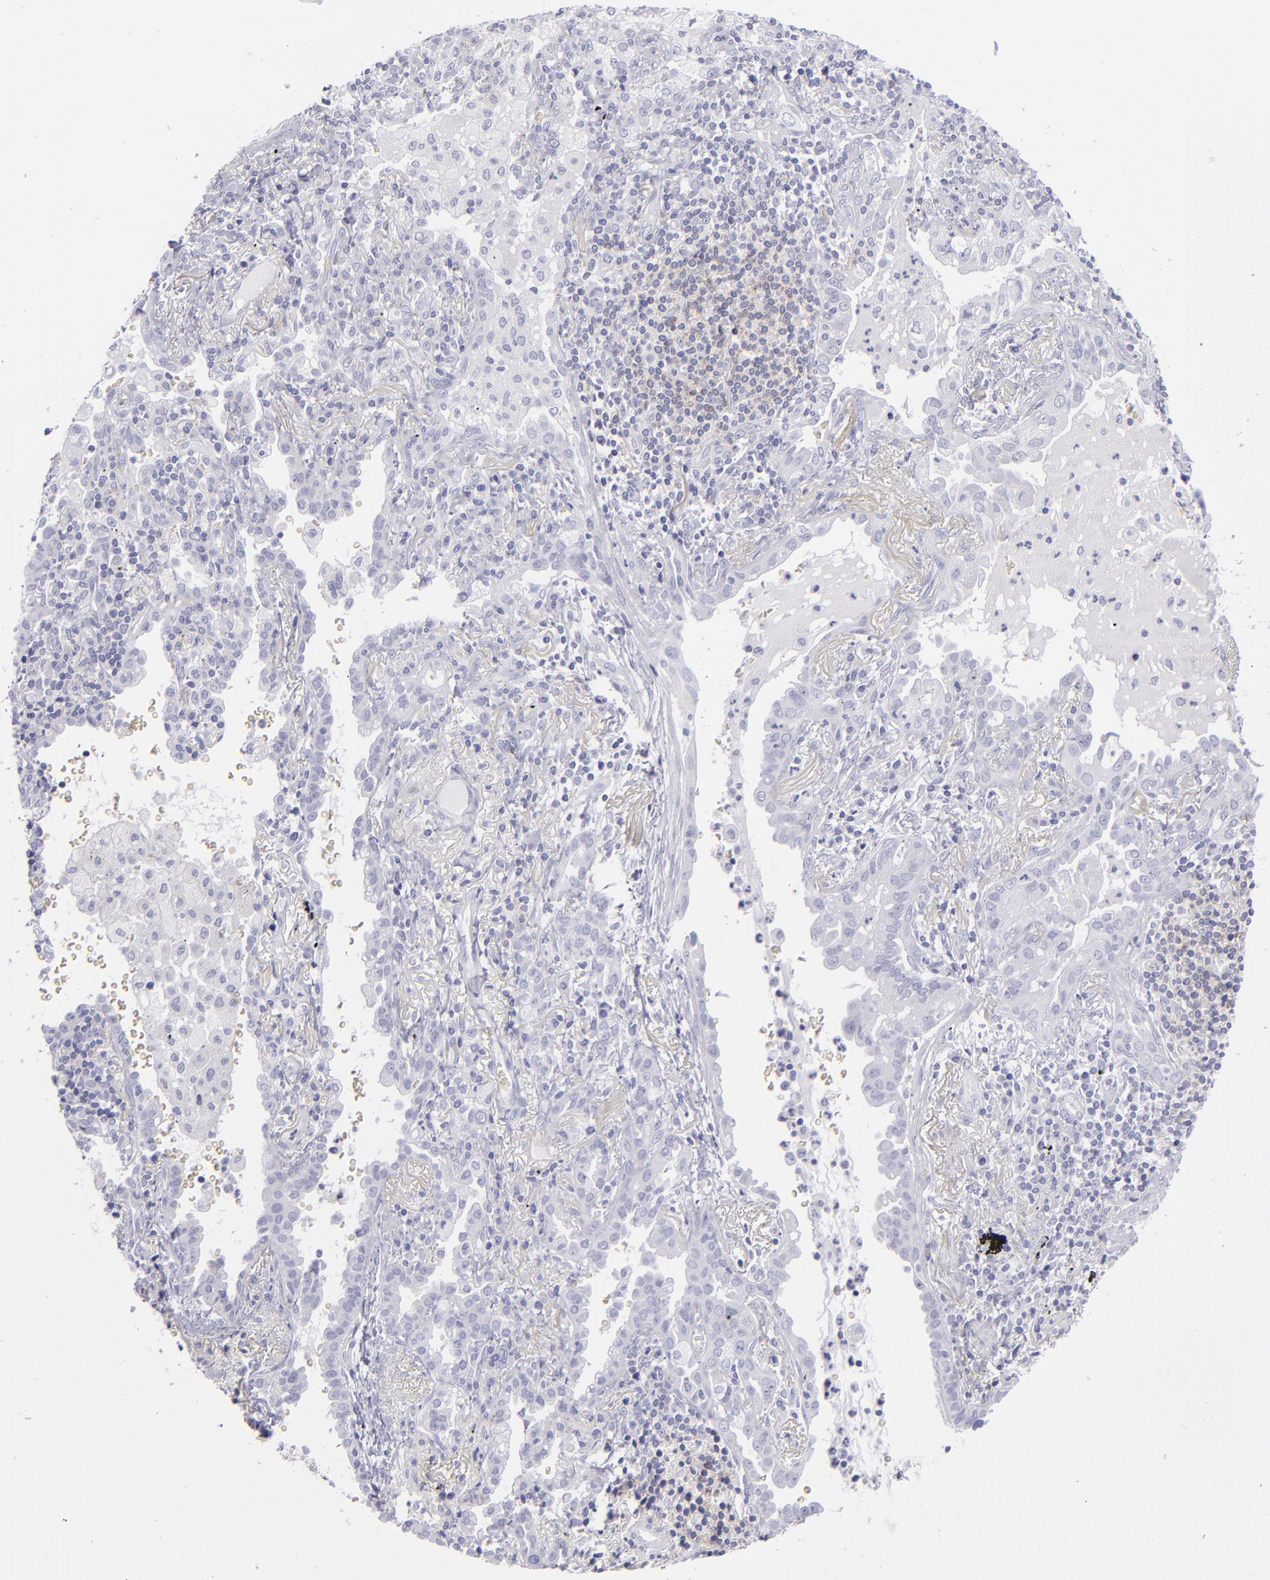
{"staining": {"intensity": "negative", "quantity": "none", "location": "none"}, "tissue": "lung cancer", "cell_type": "Tumor cells", "image_type": "cancer", "snomed": [{"axis": "morphology", "description": "Adenocarcinoma, NOS"}, {"axis": "topography", "description": "Lung"}], "caption": "High power microscopy histopathology image of an immunohistochemistry (IHC) image of lung cancer (adenocarcinoma), revealing no significant positivity in tumor cells. (DAB immunohistochemistry, high magnification).", "gene": "CD22", "patient": {"sex": "female", "age": 50}}